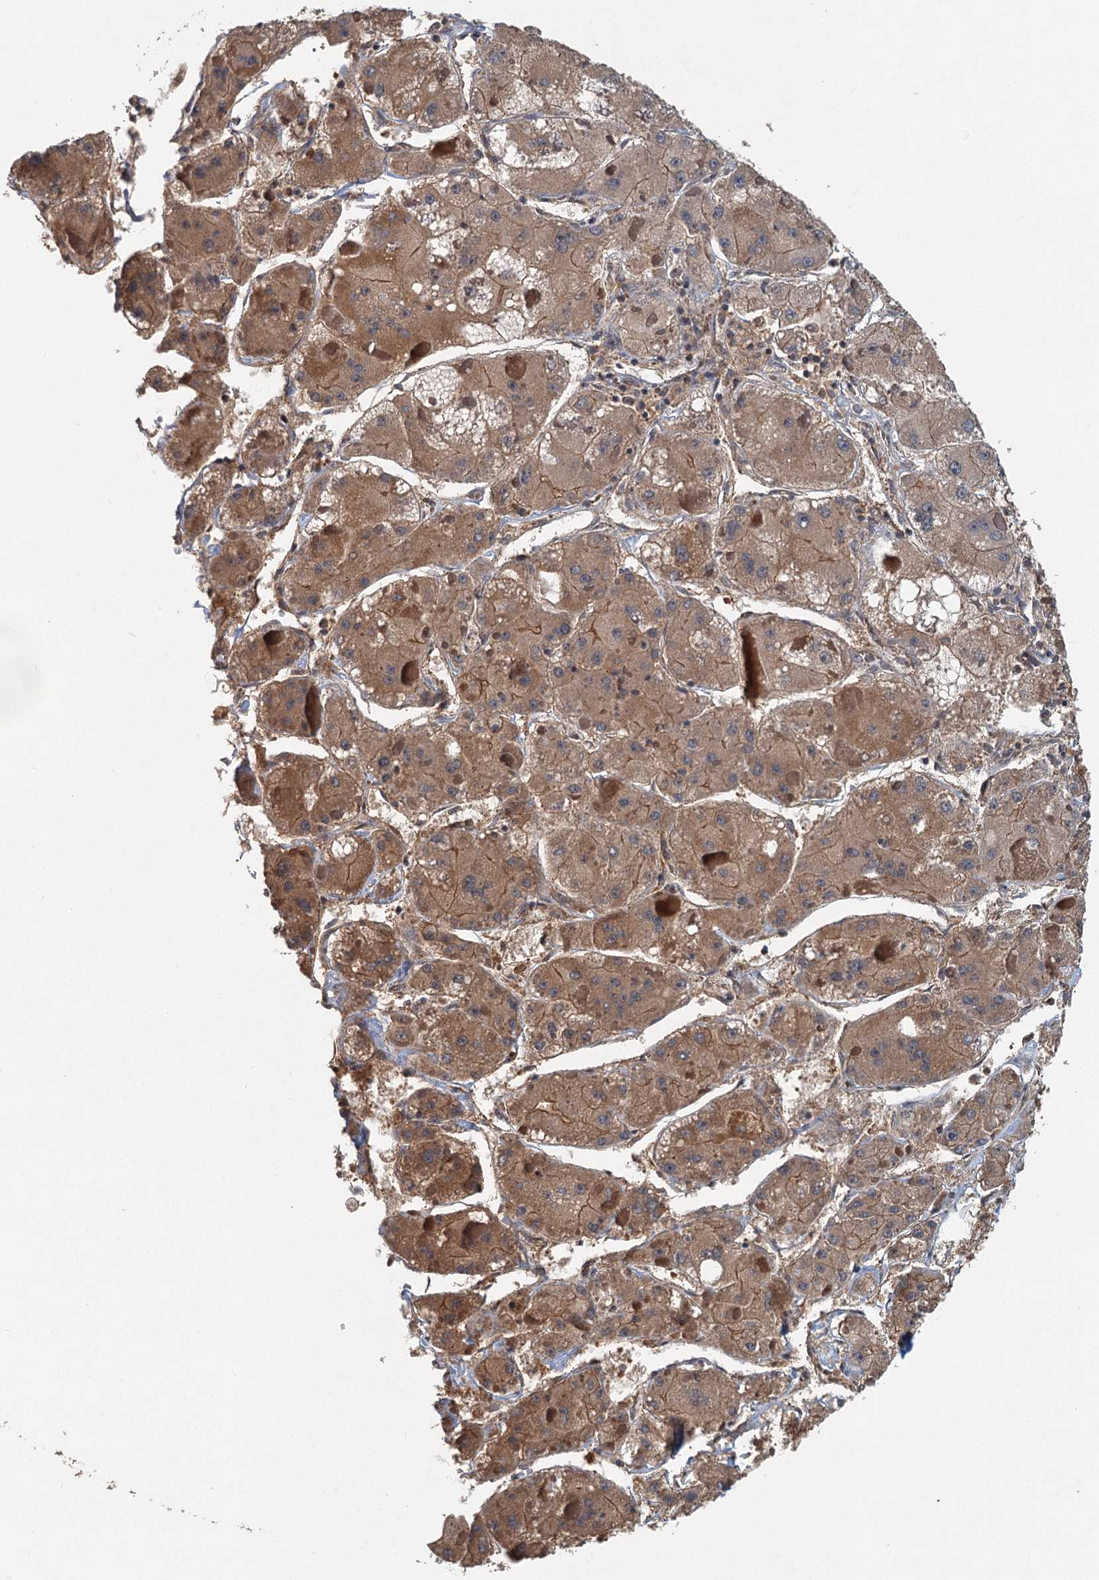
{"staining": {"intensity": "moderate", "quantity": ">75%", "location": "cytoplasmic/membranous"}, "tissue": "liver cancer", "cell_type": "Tumor cells", "image_type": "cancer", "snomed": [{"axis": "morphology", "description": "Carcinoma, Hepatocellular, NOS"}, {"axis": "topography", "description": "Liver"}], "caption": "Immunohistochemical staining of human liver hepatocellular carcinoma exhibits moderate cytoplasmic/membranous protein expression in approximately >75% of tumor cells.", "gene": "ZNF527", "patient": {"sex": "female", "age": 73}}